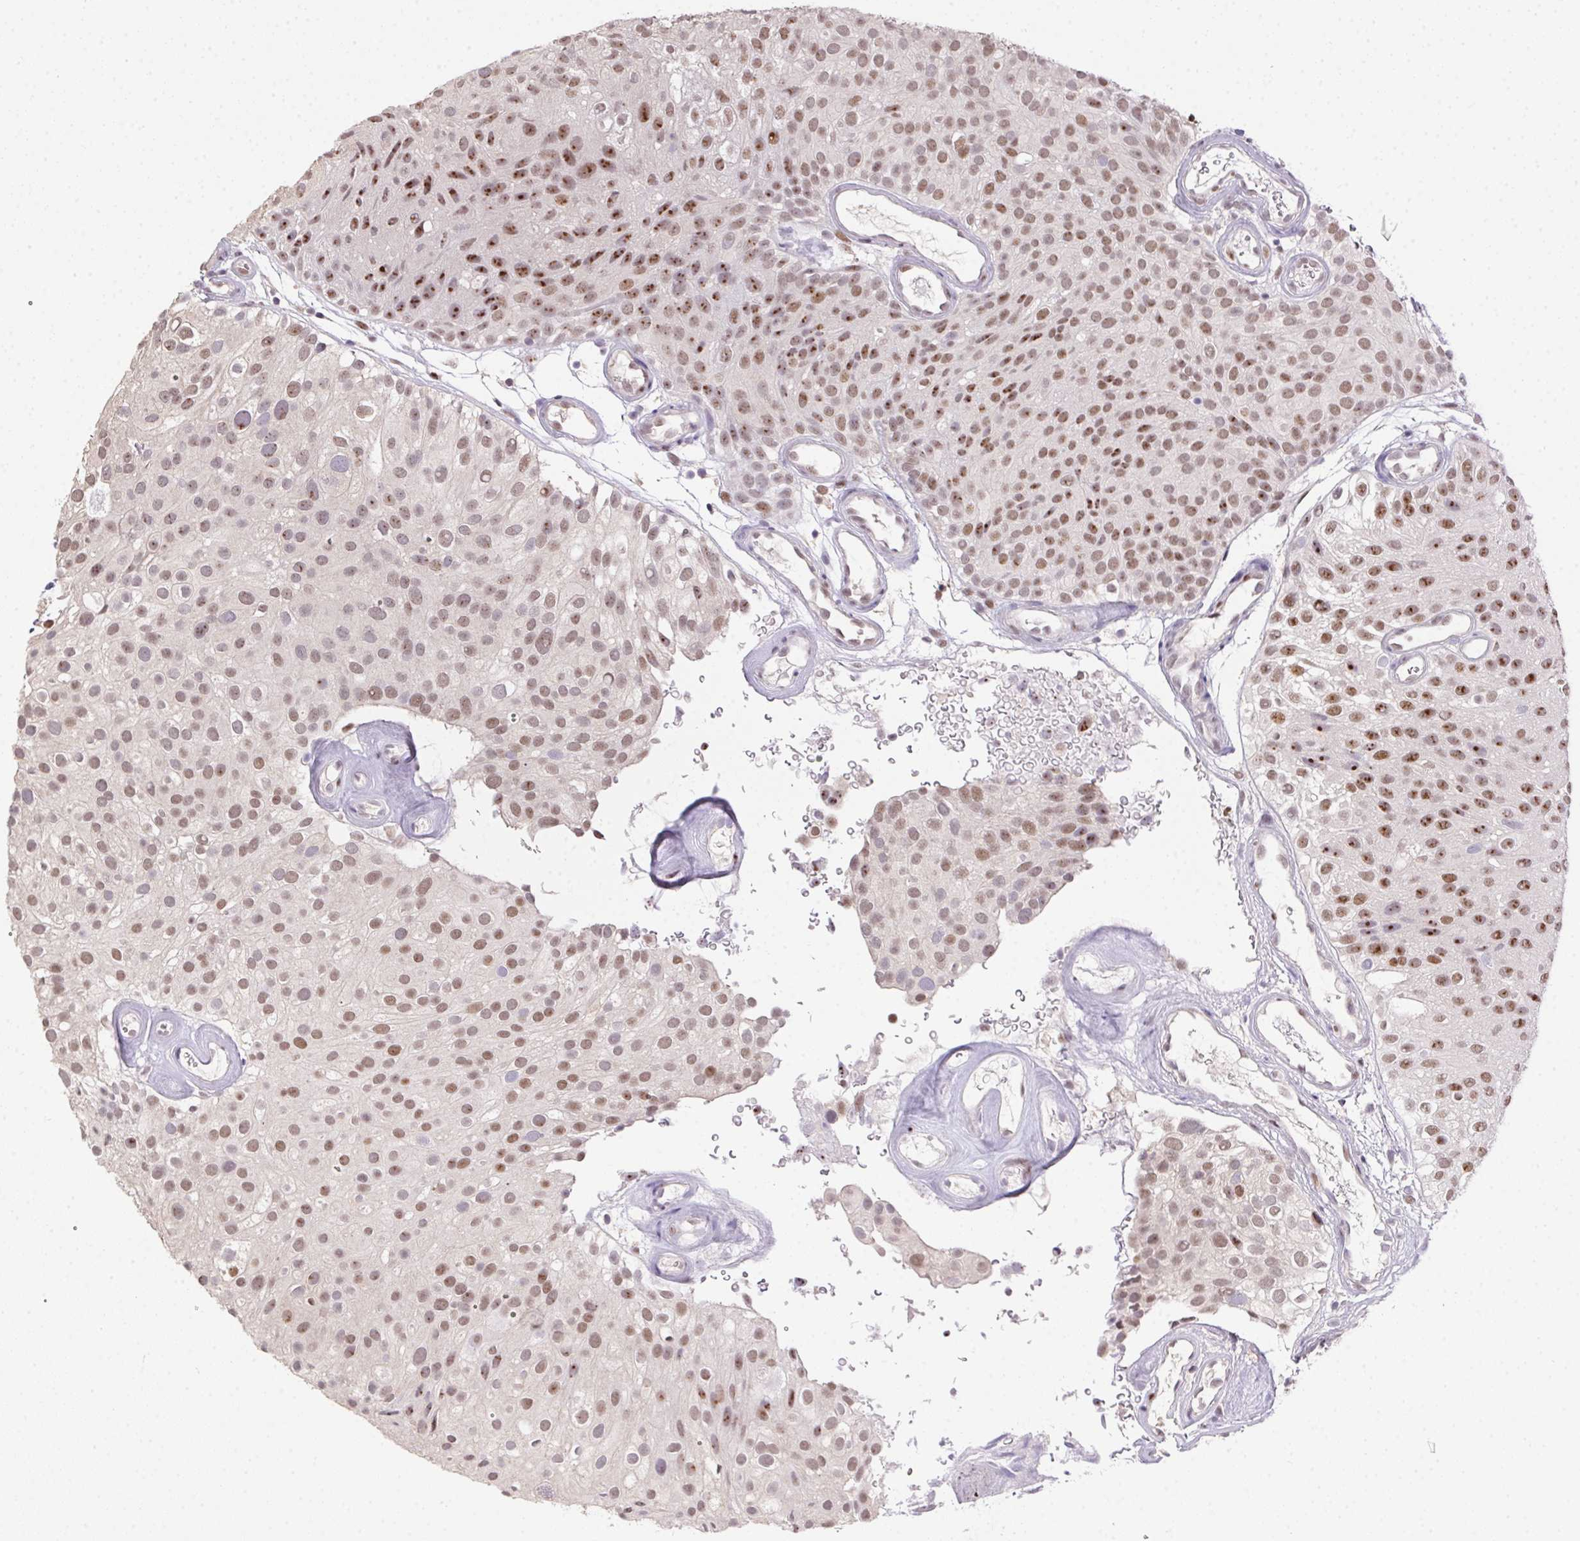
{"staining": {"intensity": "weak", "quantity": ">75%", "location": "nuclear"}, "tissue": "urothelial cancer", "cell_type": "Tumor cells", "image_type": "cancer", "snomed": [{"axis": "morphology", "description": "Urothelial carcinoma, Low grade"}, {"axis": "topography", "description": "Urinary bladder"}], "caption": "Low-grade urothelial carcinoma tissue displays weak nuclear positivity in about >75% of tumor cells, visualized by immunohistochemistry.", "gene": "BATF2", "patient": {"sex": "male", "age": 78}}